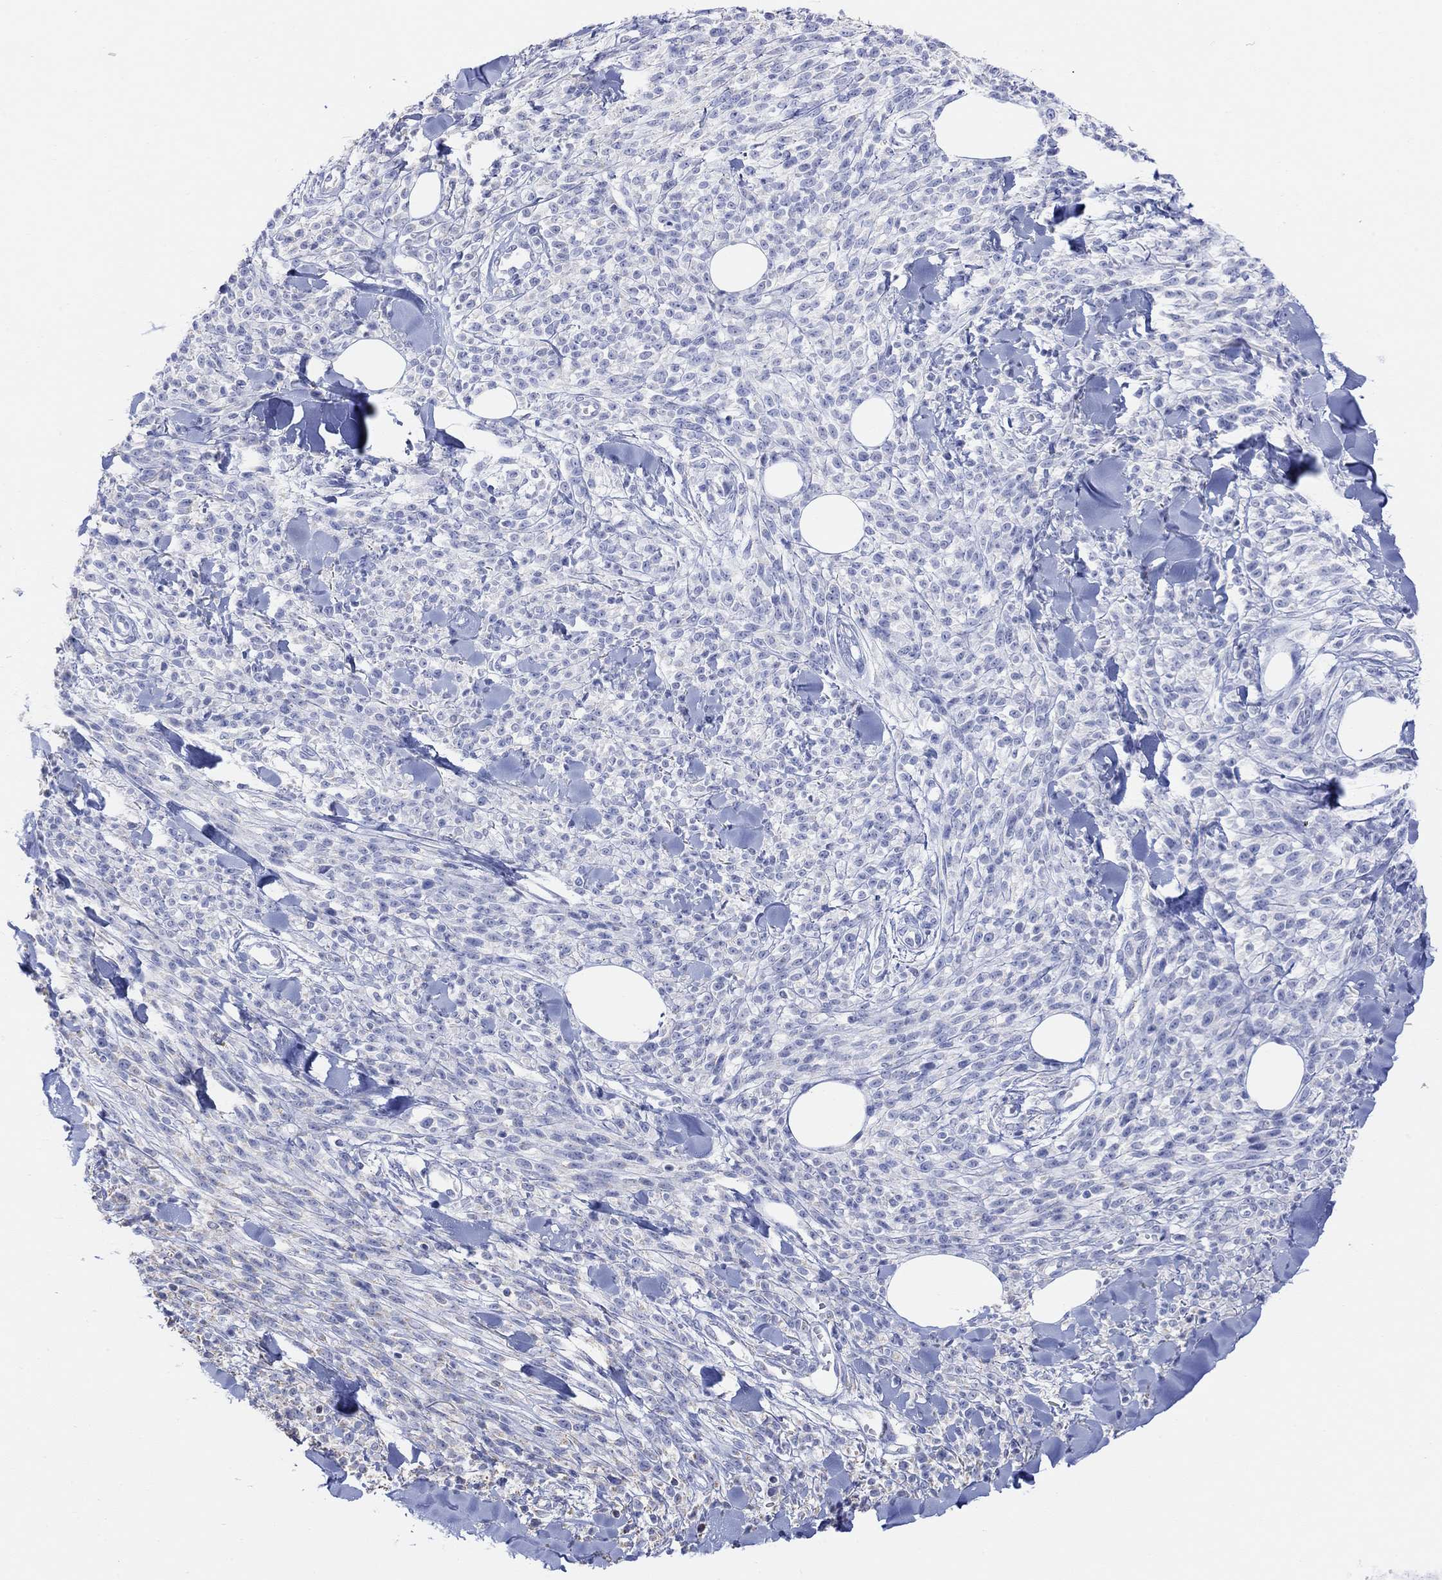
{"staining": {"intensity": "negative", "quantity": "none", "location": "none"}, "tissue": "melanoma", "cell_type": "Tumor cells", "image_type": "cancer", "snomed": [{"axis": "morphology", "description": "Malignant melanoma, NOS"}, {"axis": "topography", "description": "Skin"}, {"axis": "topography", "description": "Skin of trunk"}], "caption": "Tumor cells are negative for brown protein staining in malignant melanoma.", "gene": "SYT12", "patient": {"sex": "male", "age": 74}}